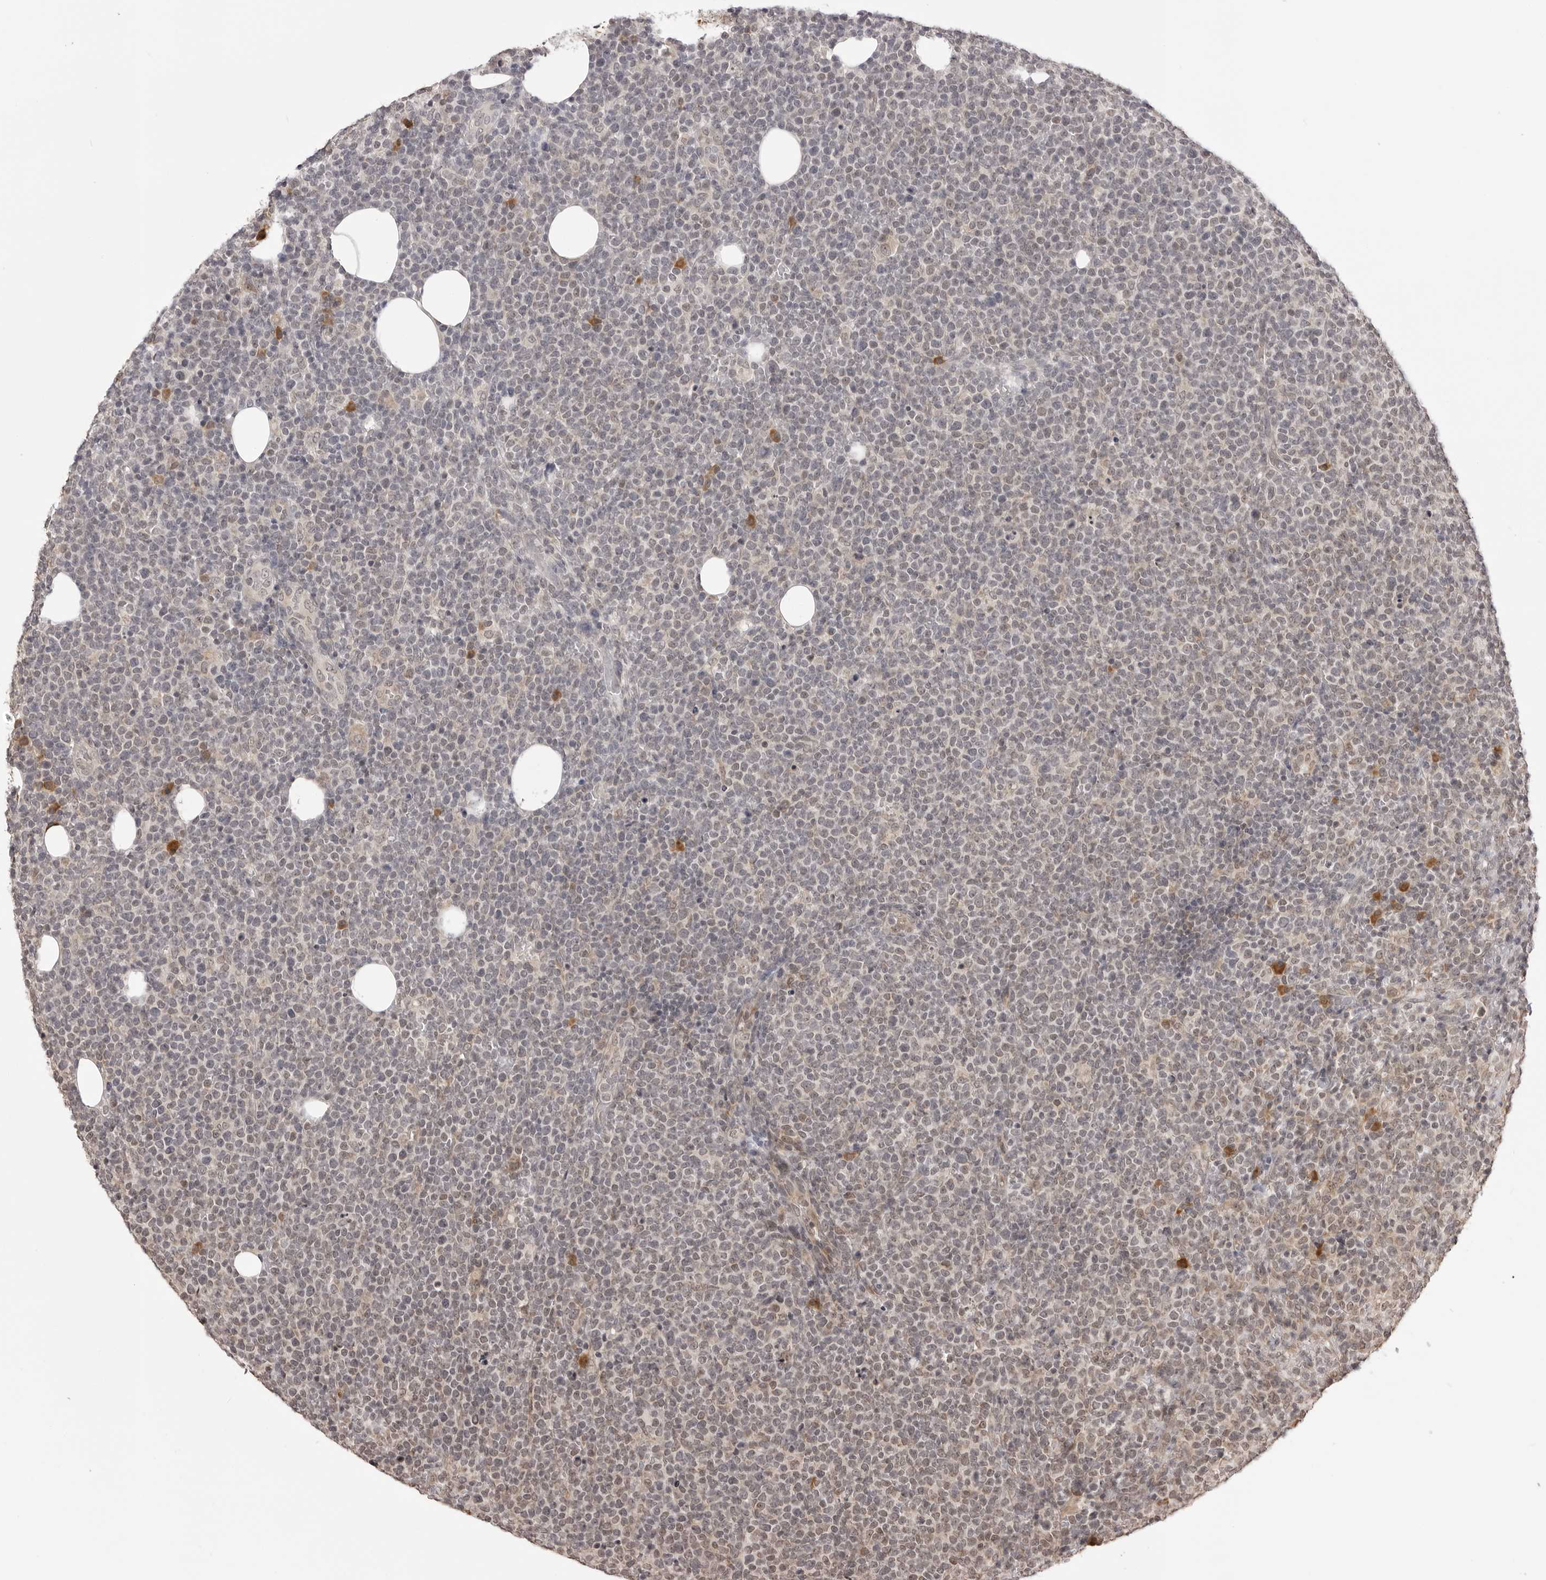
{"staining": {"intensity": "negative", "quantity": "none", "location": "none"}, "tissue": "lymphoma", "cell_type": "Tumor cells", "image_type": "cancer", "snomed": [{"axis": "morphology", "description": "Malignant lymphoma, non-Hodgkin's type, High grade"}, {"axis": "topography", "description": "Lymph node"}], "caption": "An immunohistochemistry (IHC) micrograph of high-grade malignant lymphoma, non-Hodgkin's type is shown. There is no staining in tumor cells of high-grade malignant lymphoma, non-Hodgkin's type. (DAB (3,3'-diaminobenzidine) immunohistochemistry, high magnification).", "gene": "ZC3H11A", "patient": {"sex": "male", "age": 61}}